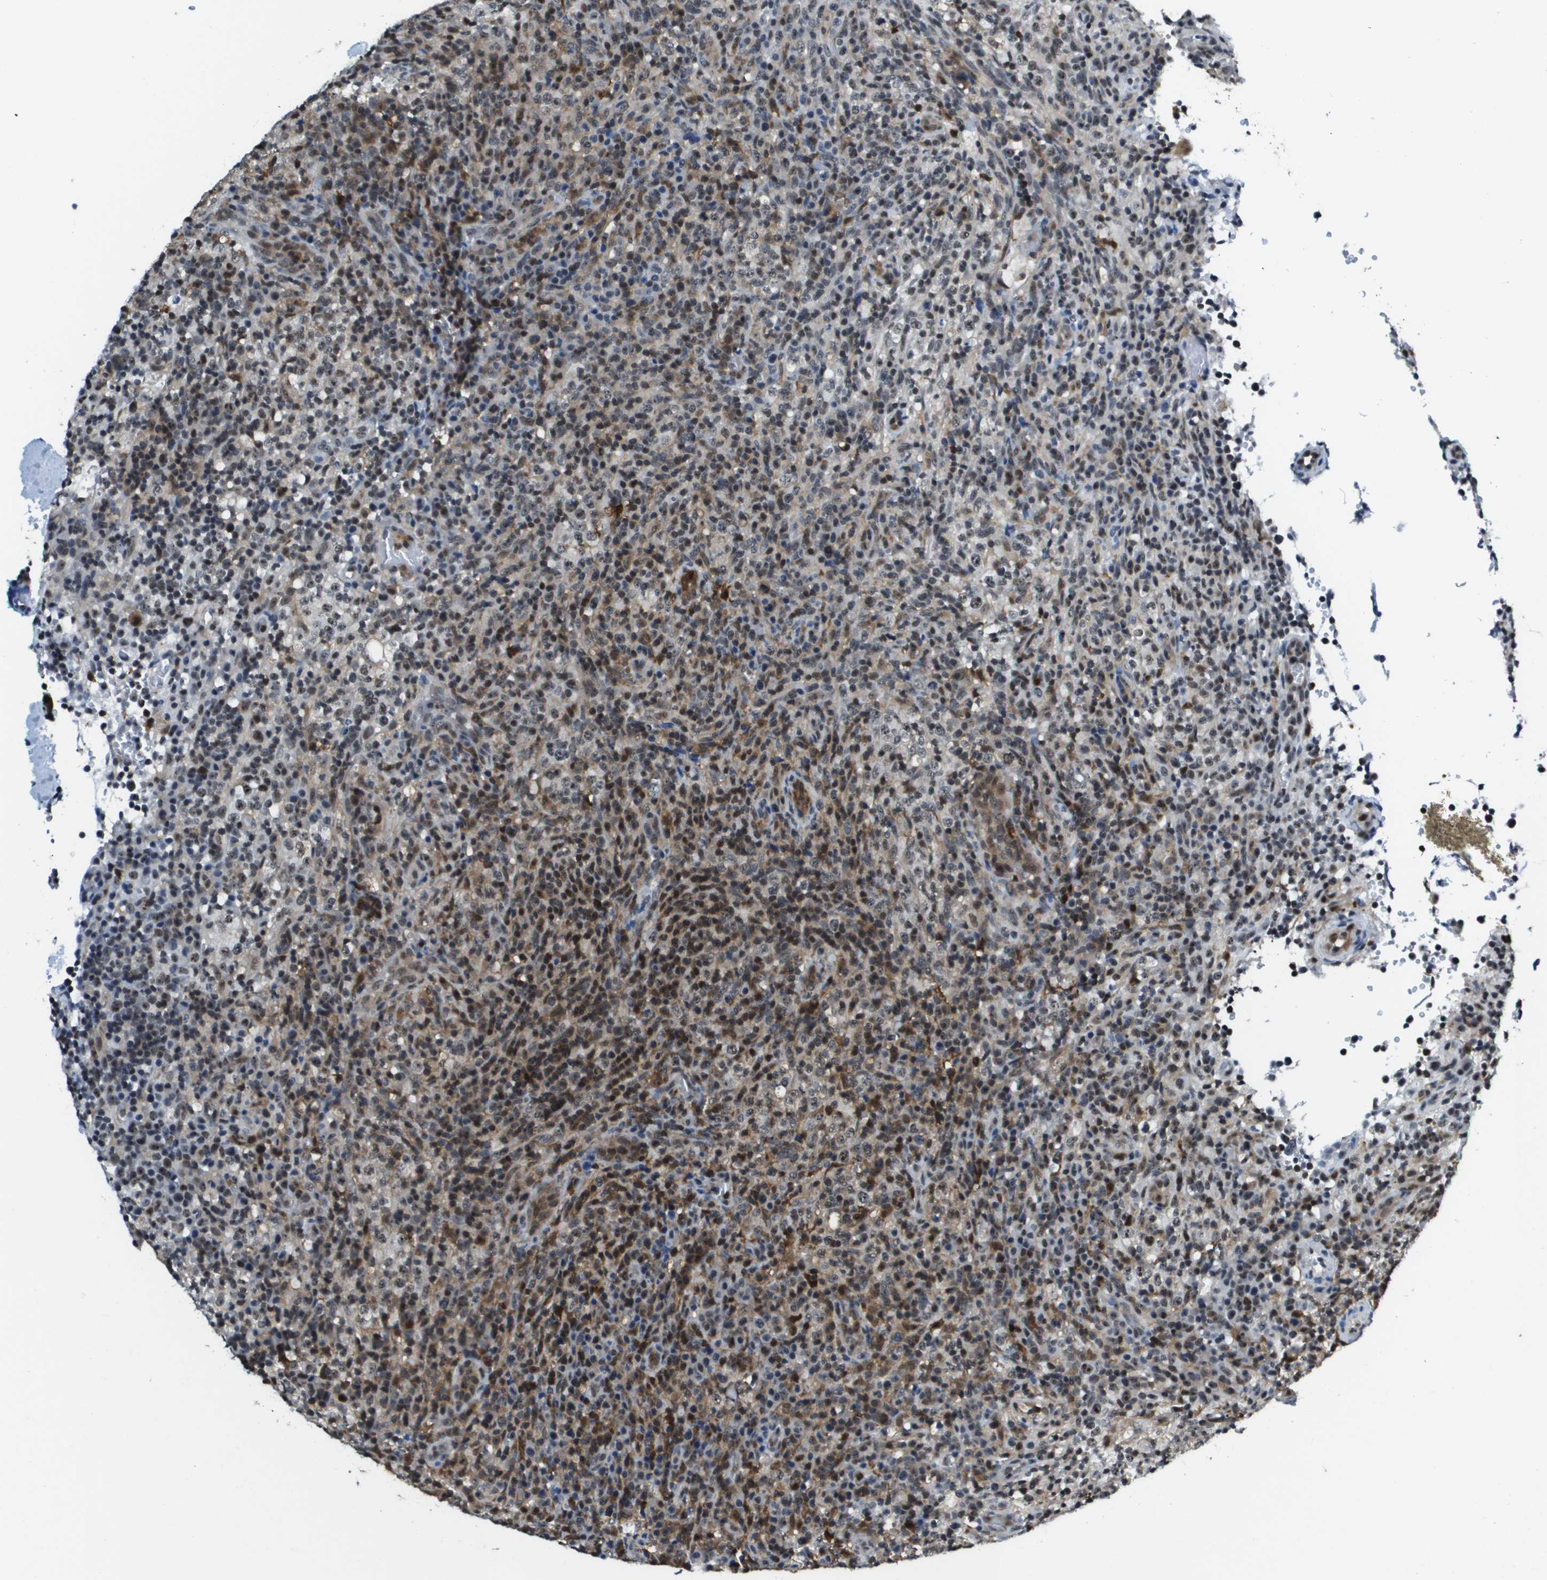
{"staining": {"intensity": "moderate", "quantity": "25%-75%", "location": "nuclear"}, "tissue": "lymphoma", "cell_type": "Tumor cells", "image_type": "cancer", "snomed": [{"axis": "morphology", "description": "Malignant lymphoma, non-Hodgkin's type, High grade"}, {"axis": "topography", "description": "Lymph node"}], "caption": "This histopathology image demonstrates lymphoma stained with IHC to label a protein in brown. The nuclear of tumor cells show moderate positivity for the protein. Nuclei are counter-stained blue.", "gene": "EP400", "patient": {"sex": "female", "age": 76}}